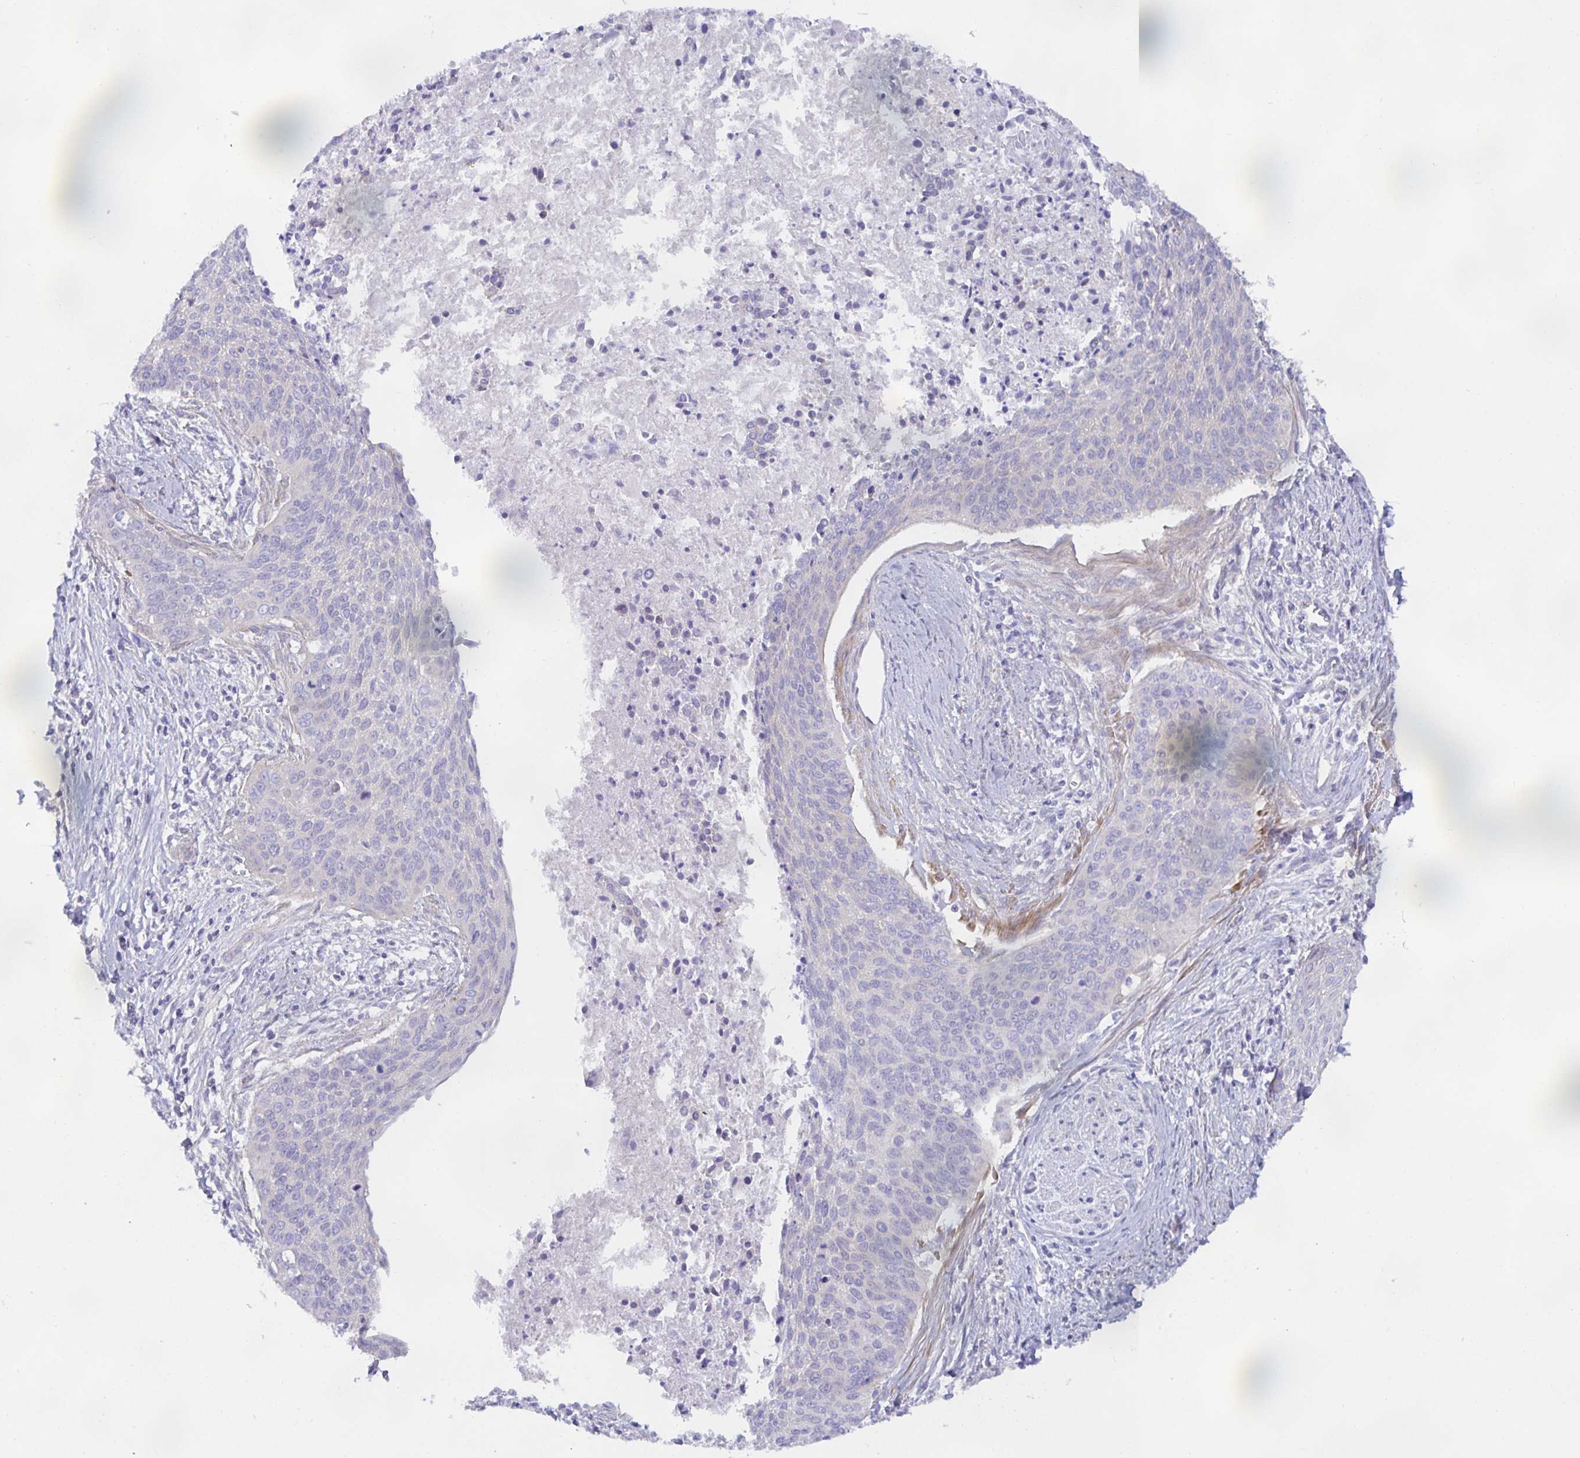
{"staining": {"intensity": "negative", "quantity": "none", "location": "none"}, "tissue": "cervical cancer", "cell_type": "Tumor cells", "image_type": "cancer", "snomed": [{"axis": "morphology", "description": "Squamous cell carcinoma, NOS"}, {"axis": "topography", "description": "Cervix"}], "caption": "This is an IHC image of human cervical cancer. There is no staining in tumor cells.", "gene": "METTL22", "patient": {"sex": "female", "age": 55}}